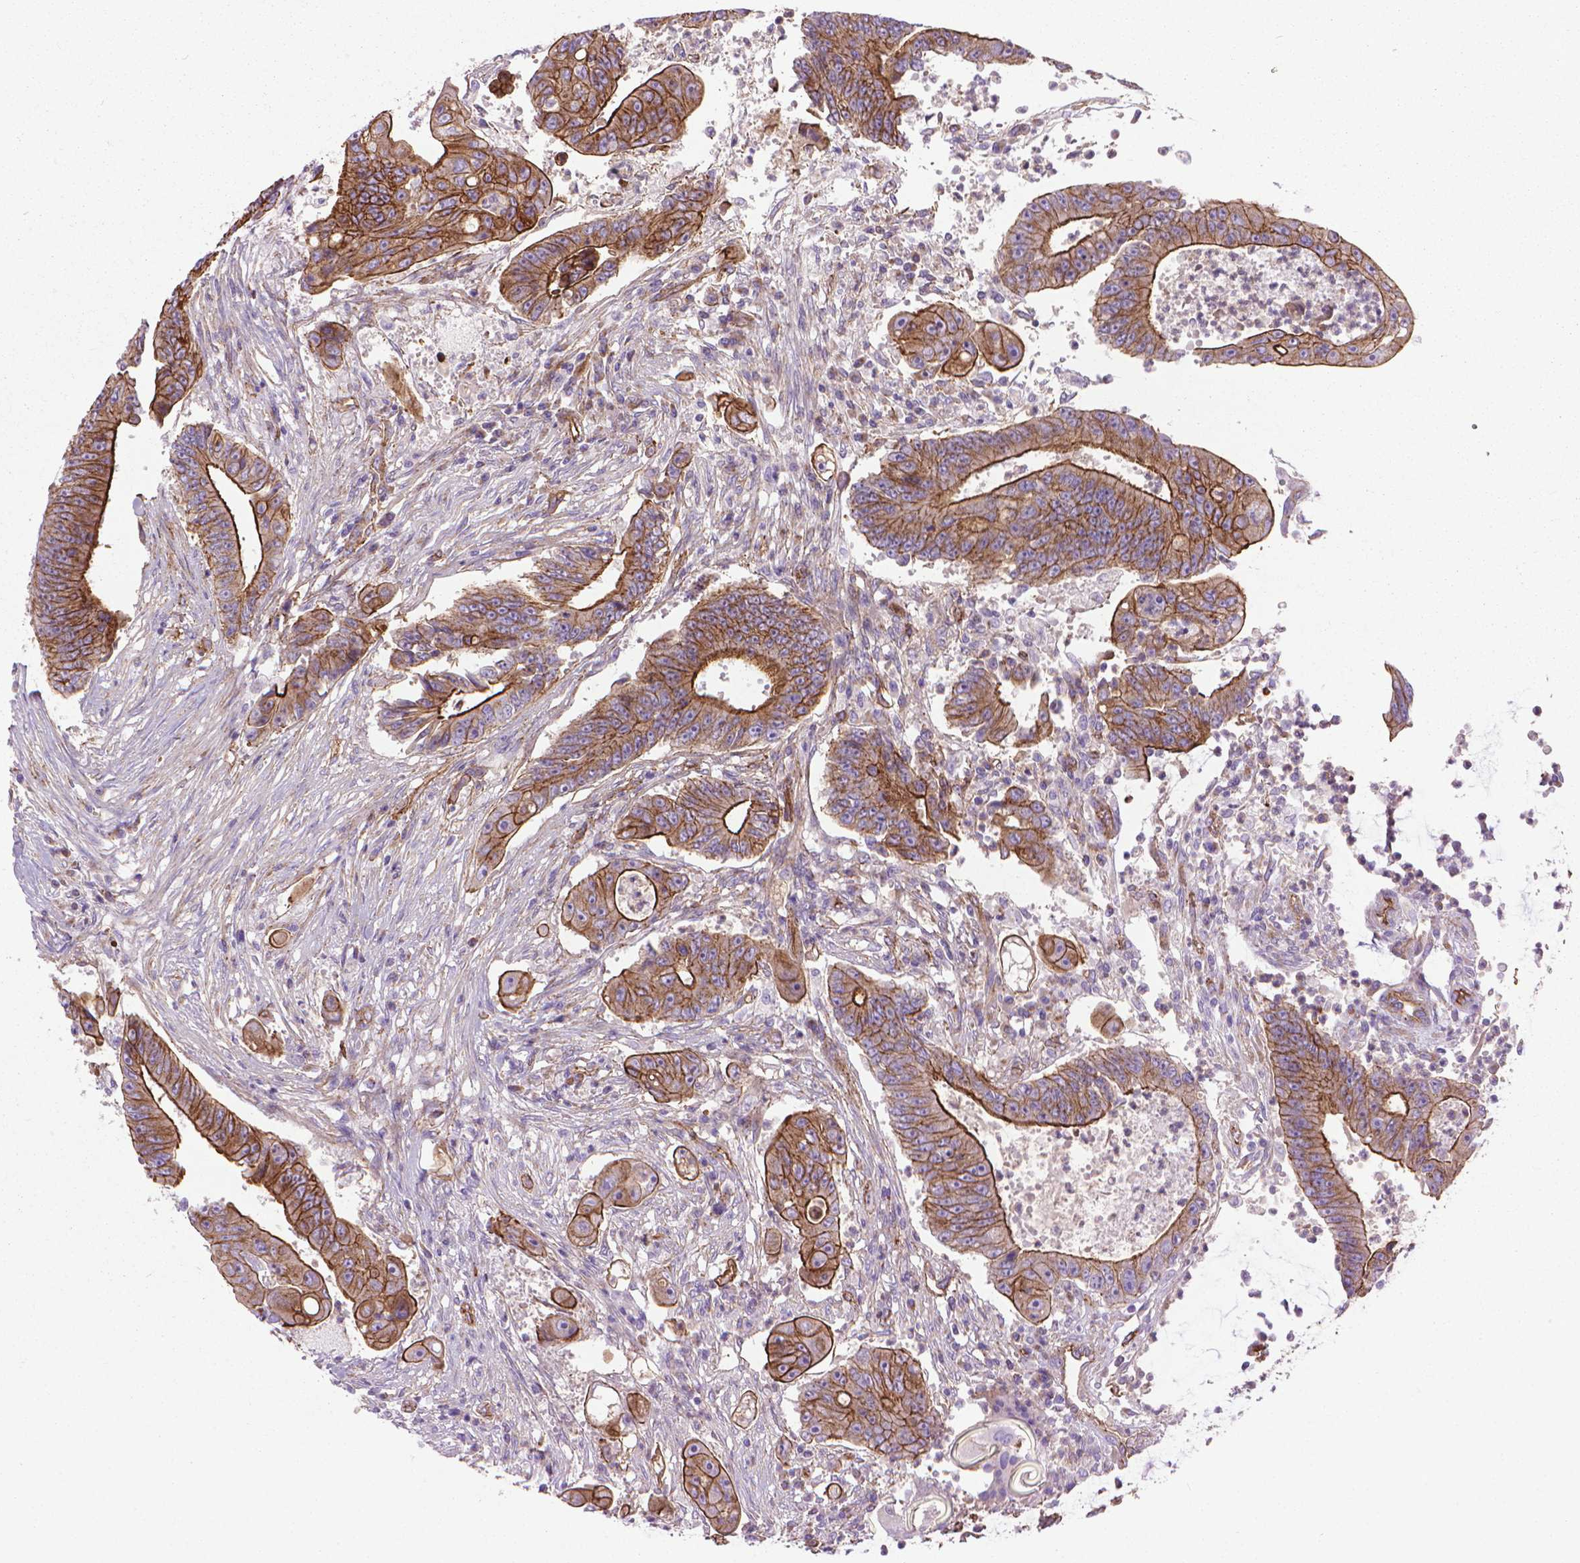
{"staining": {"intensity": "strong", "quantity": ">75%", "location": "cytoplasmic/membranous"}, "tissue": "colorectal cancer", "cell_type": "Tumor cells", "image_type": "cancer", "snomed": [{"axis": "morphology", "description": "Adenocarcinoma, NOS"}, {"axis": "topography", "description": "Rectum"}], "caption": "Human colorectal adenocarcinoma stained for a protein (brown) reveals strong cytoplasmic/membranous positive staining in approximately >75% of tumor cells.", "gene": "TENT5A", "patient": {"sex": "male", "age": 54}}